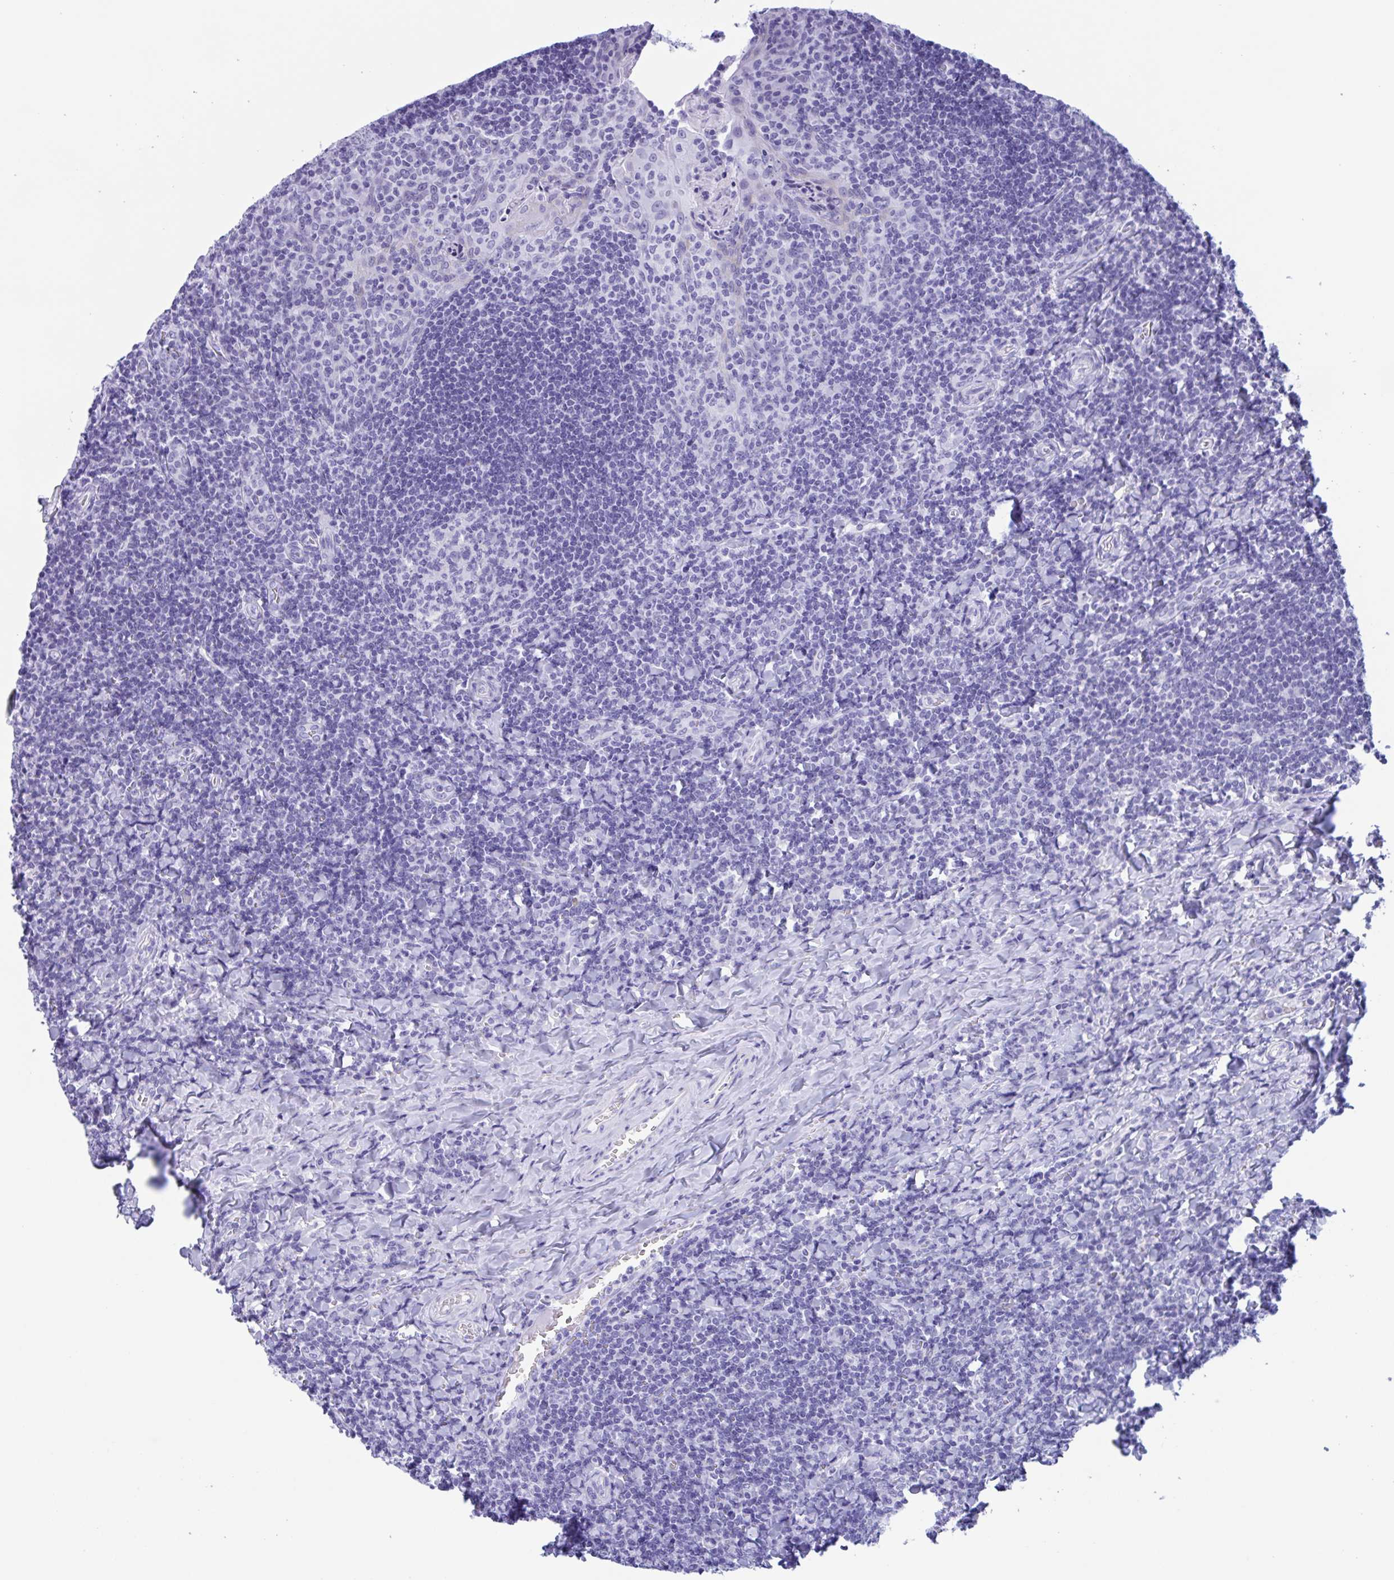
{"staining": {"intensity": "negative", "quantity": "none", "location": "none"}, "tissue": "tonsil", "cell_type": "Germinal center cells", "image_type": "normal", "snomed": [{"axis": "morphology", "description": "Normal tissue, NOS"}, {"axis": "topography", "description": "Tonsil"}], "caption": "Germinal center cells are negative for protein expression in unremarkable human tonsil. (DAB immunohistochemistry with hematoxylin counter stain).", "gene": "ZNF850", "patient": {"sex": "male", "age": 17}}